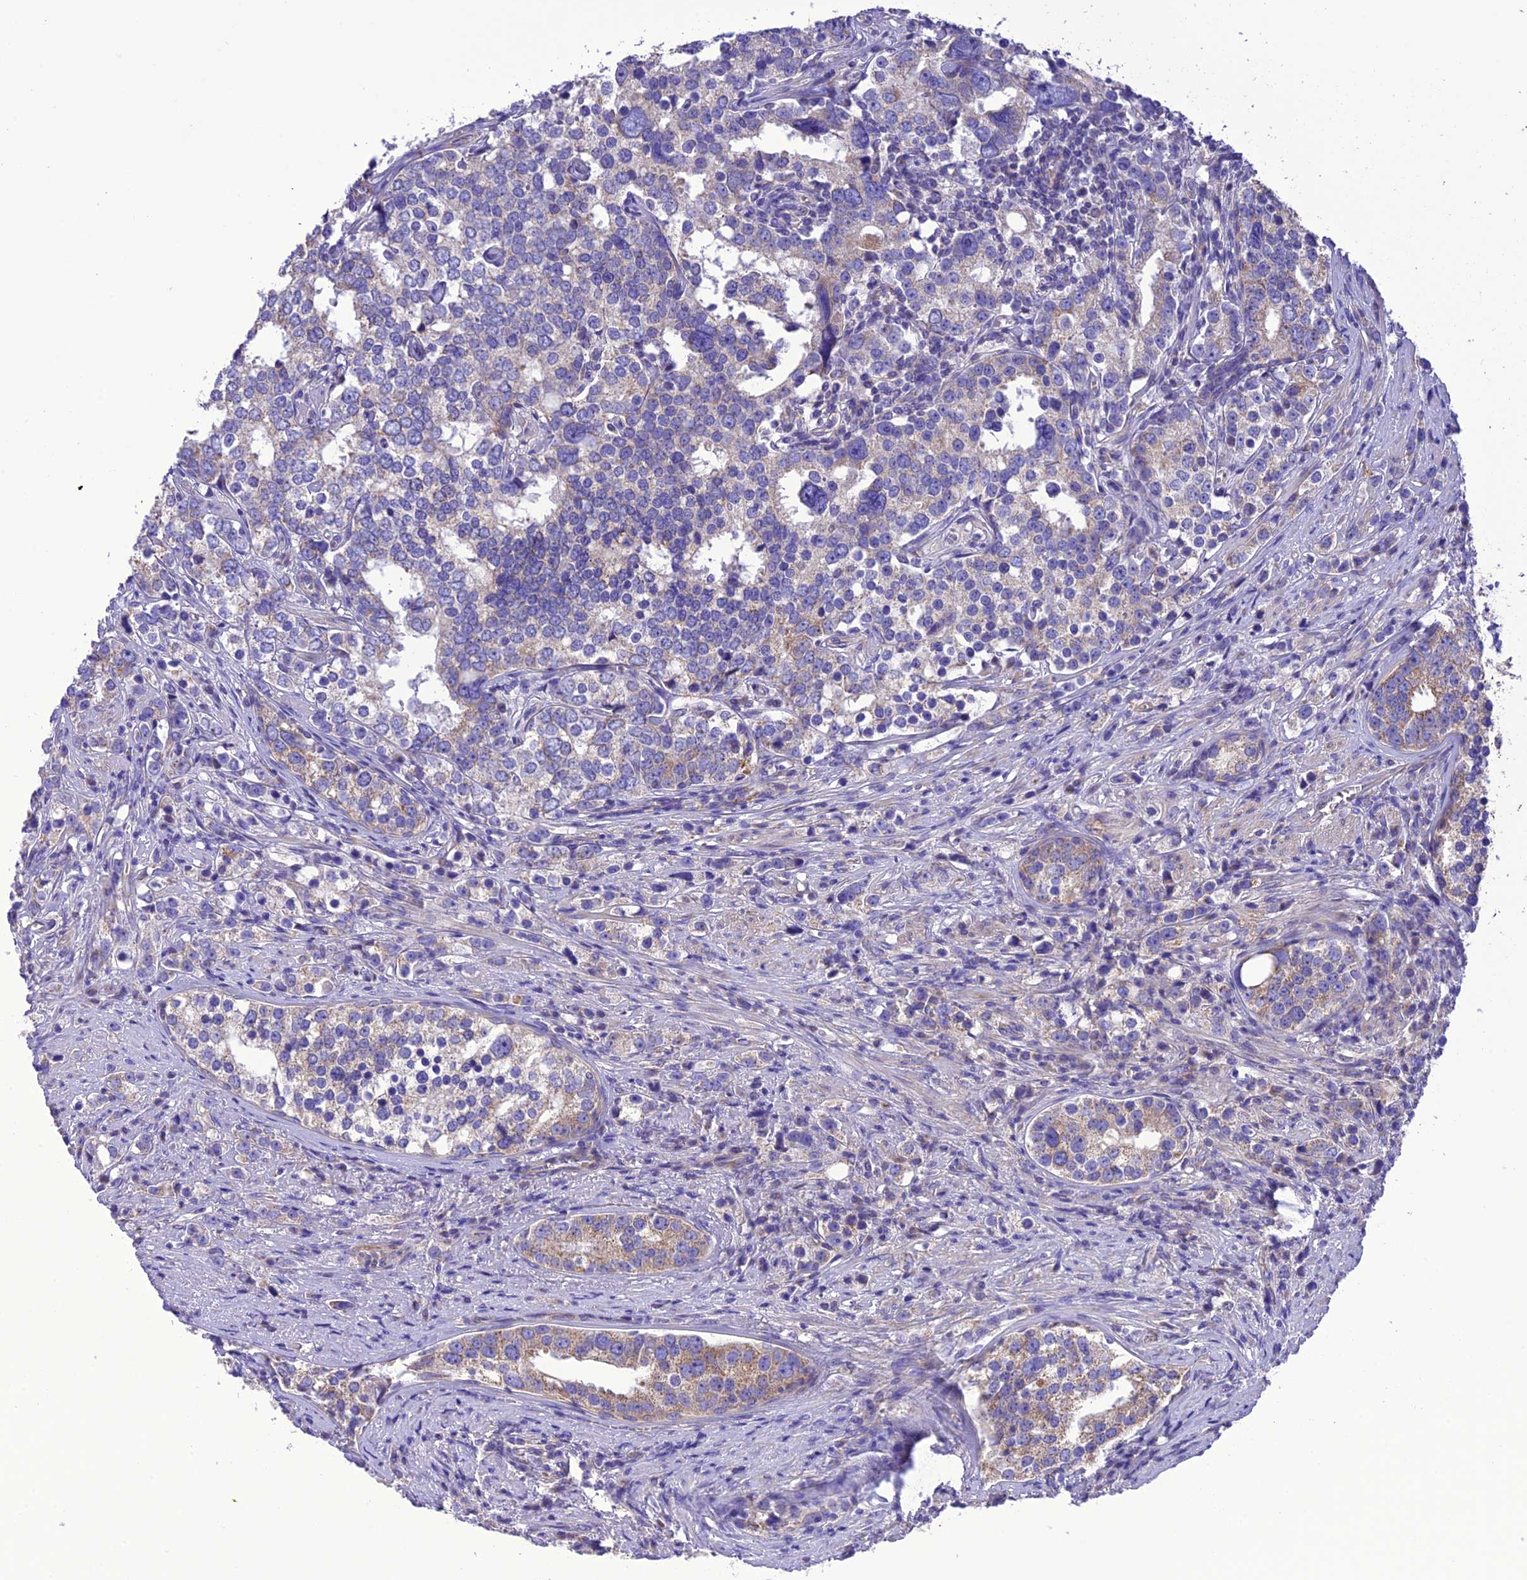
{"staining": {"intensity": "moderate", "quantity": "<25%", "location": "cytoplasmic/membranous"}, "tissue": "prostate cancer", "cell_type": "Tumor cells", "image_type": "cancer", "snomed": [{"axis": "morphology", "description": "Adenocarcinoma, High grade"}, {"axis": "topography", "description": "Prostate"}], "caption": "This histopathology image demonstrates IHC staining of human prostate high-grade adenocarcinoma, with low moderate cytoplasmic/membranous positivity in about <25% of tumor cells.", "gene": "MAP3K12", "patient": {"sex": "male", "age": 71}}